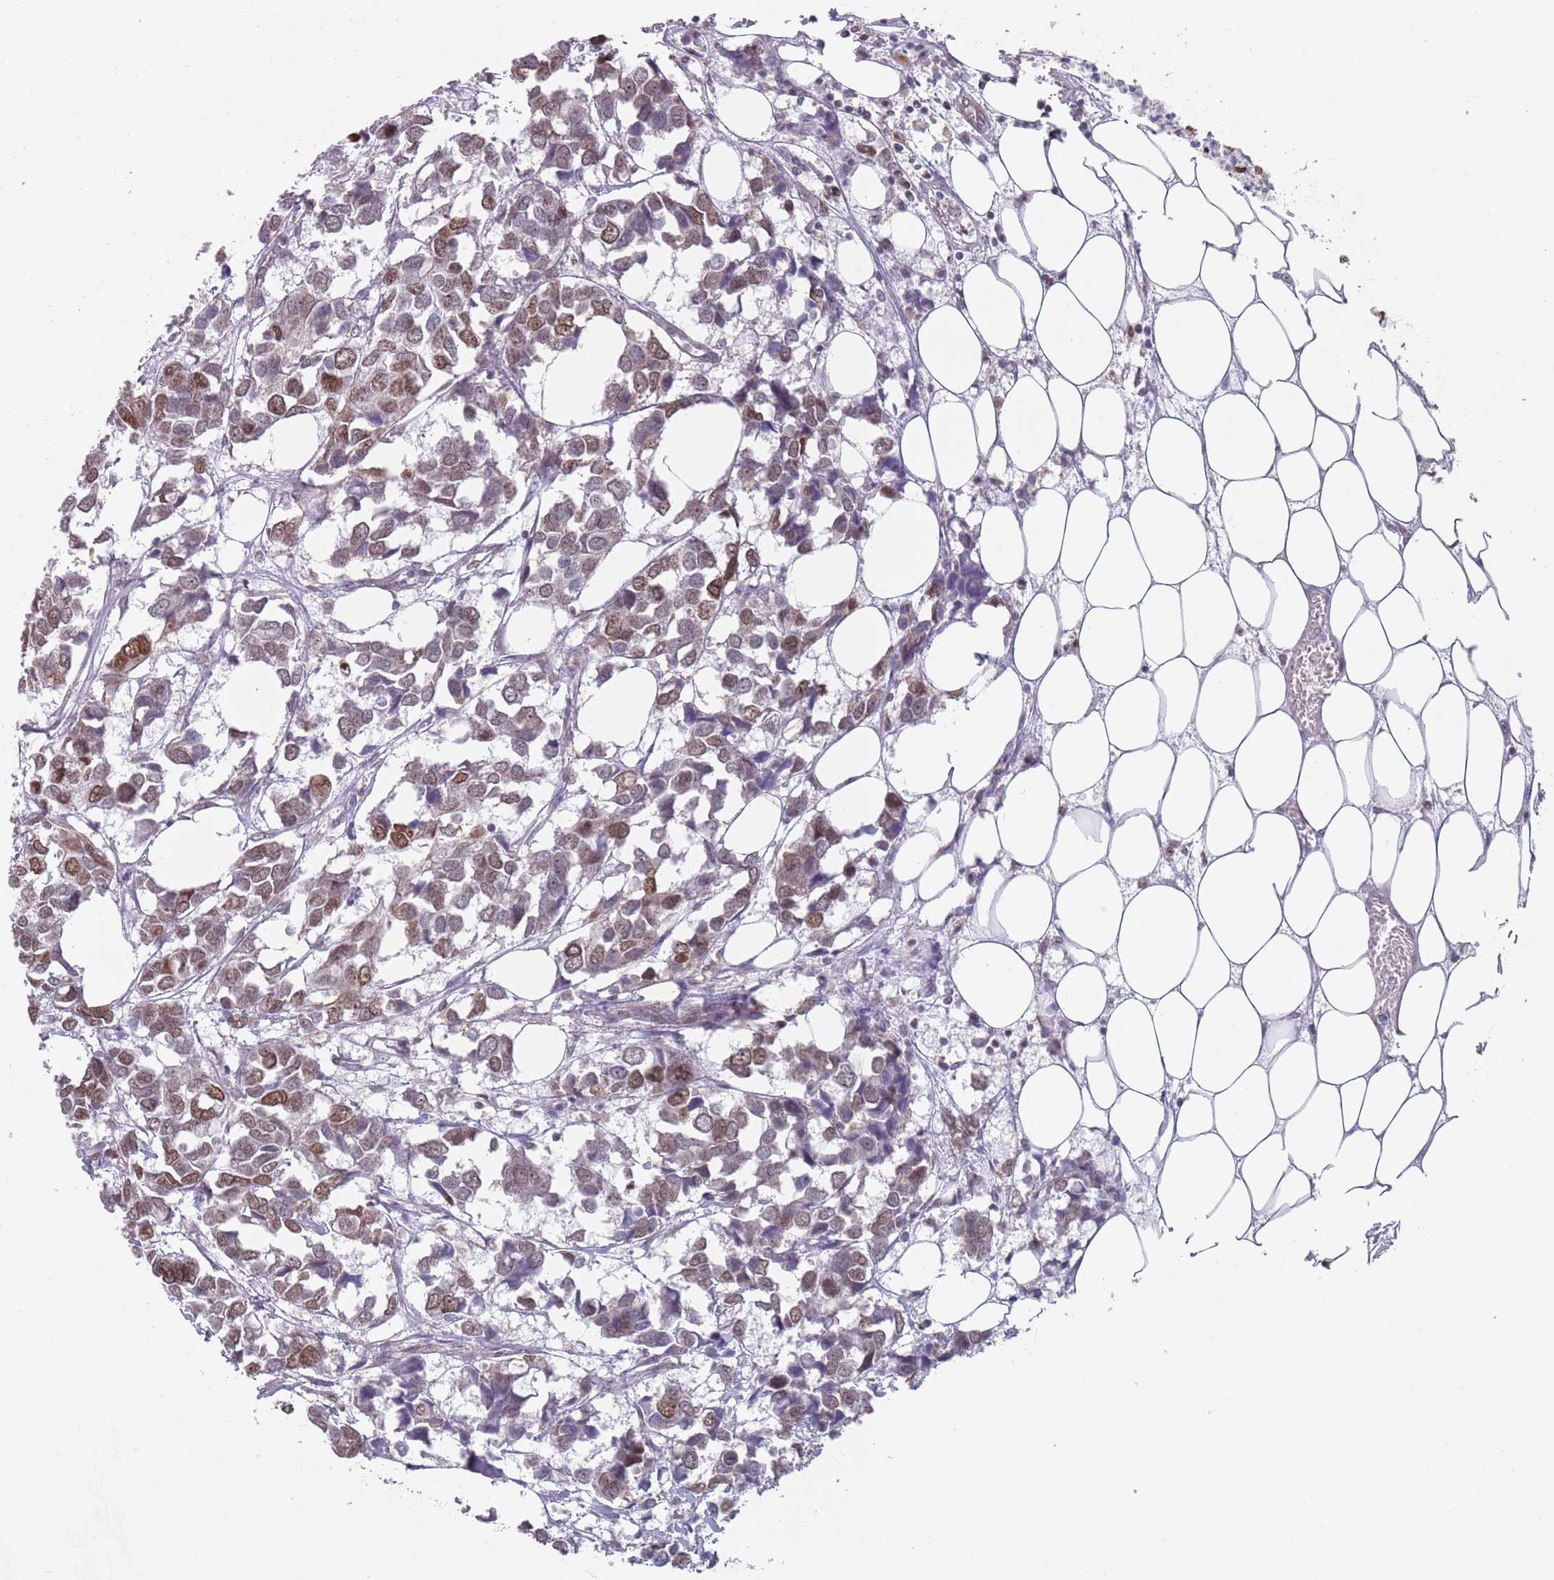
{"staining": {"intensity": "weak", "quantity": ">75%", "location": "nuclear"}, "tissue": "breast cancer", "cell_type": "Tumor cells", "image_type": "cancer", "snomed": [{"axis": "morphology", "description": "Duct carcinoma"}, {"axis": "topography", "description": "Breast"}], "caption": "Brown immunohistochemical staining in human breast cancer (intraductal carcinoma) demonstrates weak nuclear staining in about >75% of tumor cells.", "gene": "MFSD12", "patient": {"sex": "female", "age": 83}}